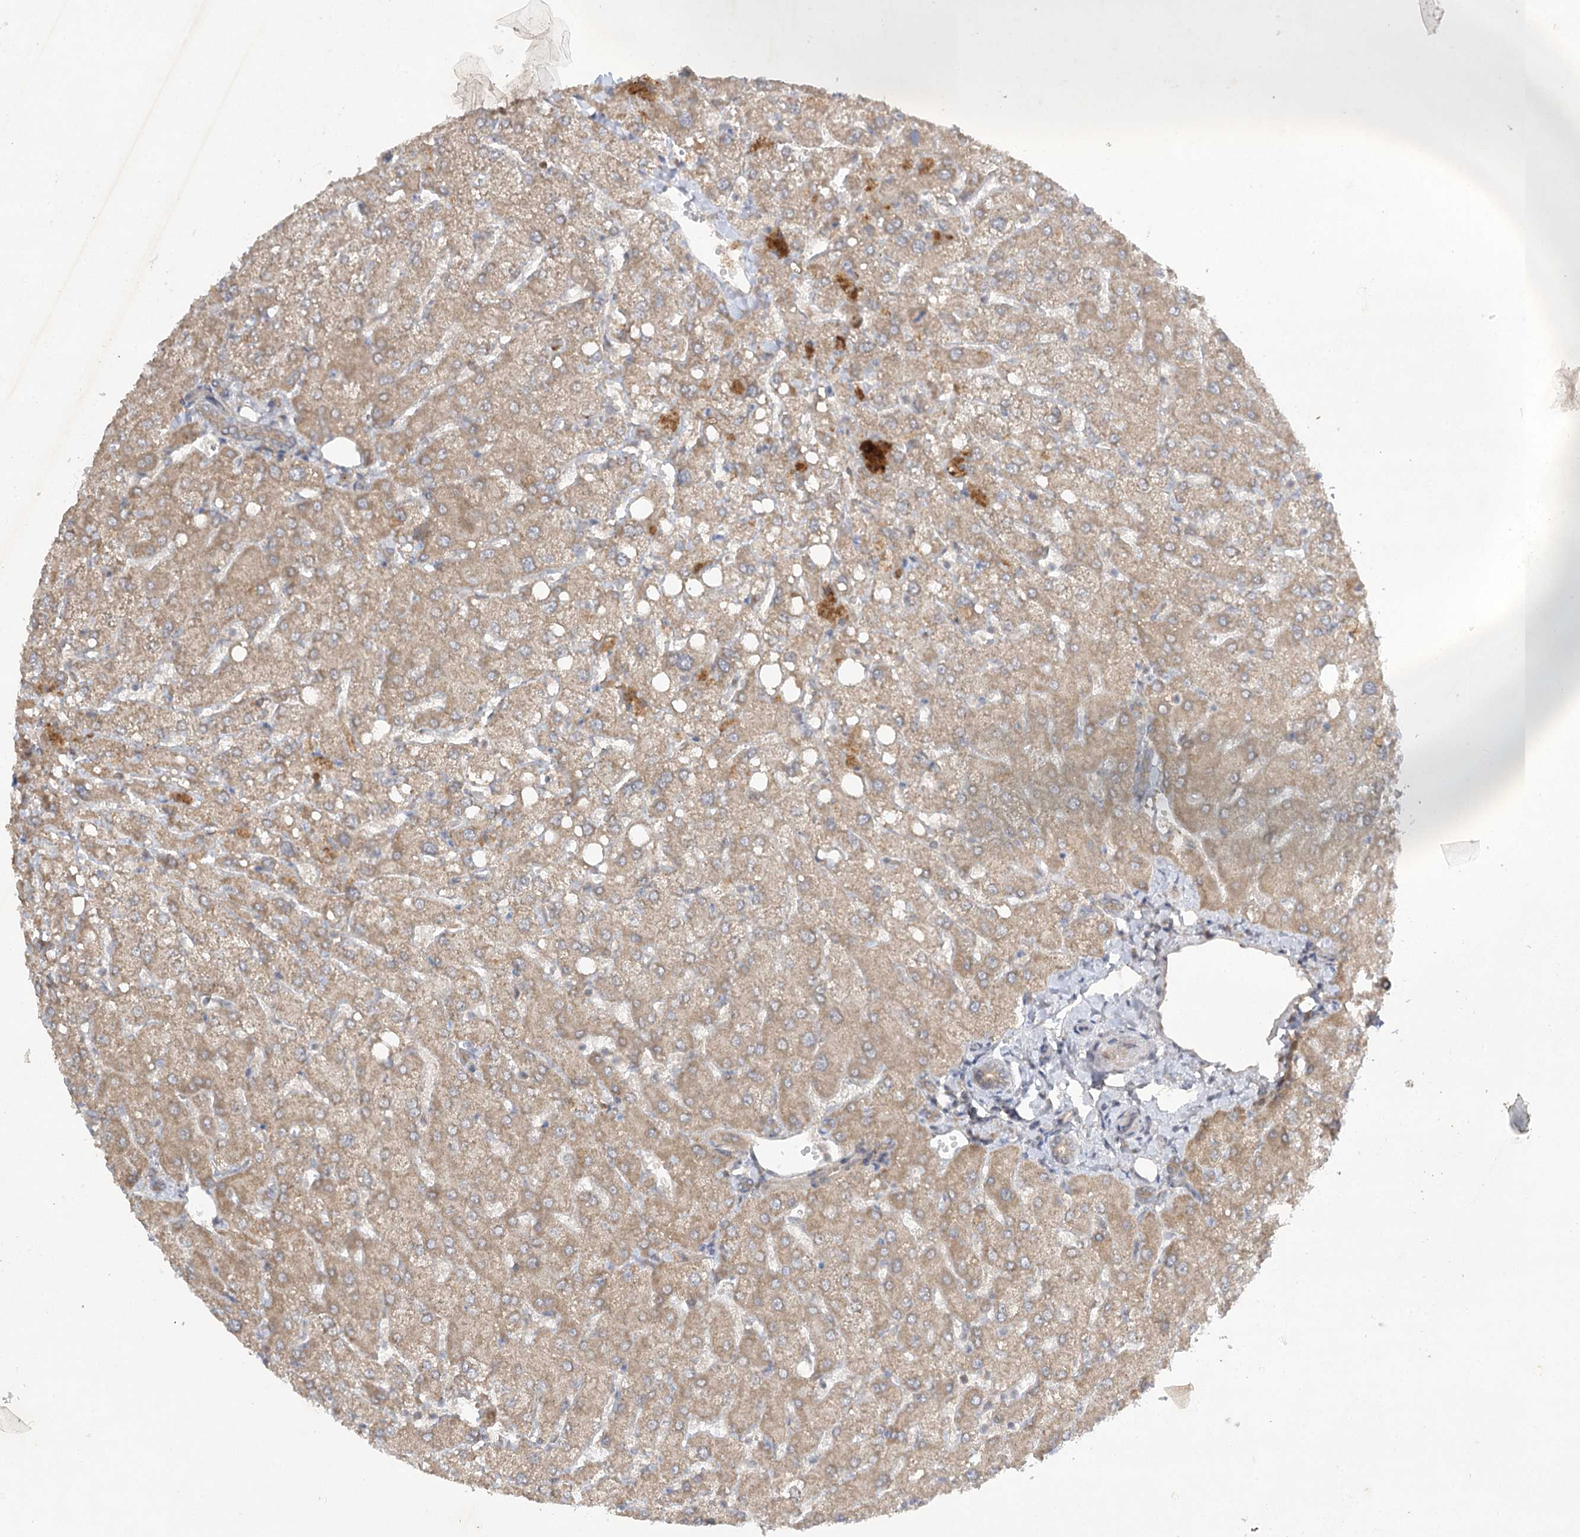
{"staining": {"intensity": "weak", "quantity": ">75%", "location": "cytoplasmic/membranous"}, "tissue": "liver", "cell_type": "Cholangiocytes", "image_type": "normal", "snomed": [{"axis": "morphology", "description": "Normal tissue, NOS"}, {"axis": "topography", "description": "Liver"}], "caption": "Protein expression by IHC displays weak cytoplasmic/membranous staining in approximately >75% of cholangiocytes in unremarkable liver. The staining was performed using DAB to visualize the protein expression in brown, while the nuclei were stained in blue with hematoxylin (Magnification: 20x).", "gene": "TRAF3IP1", "patient": {"sex": "female", "age": 54}}